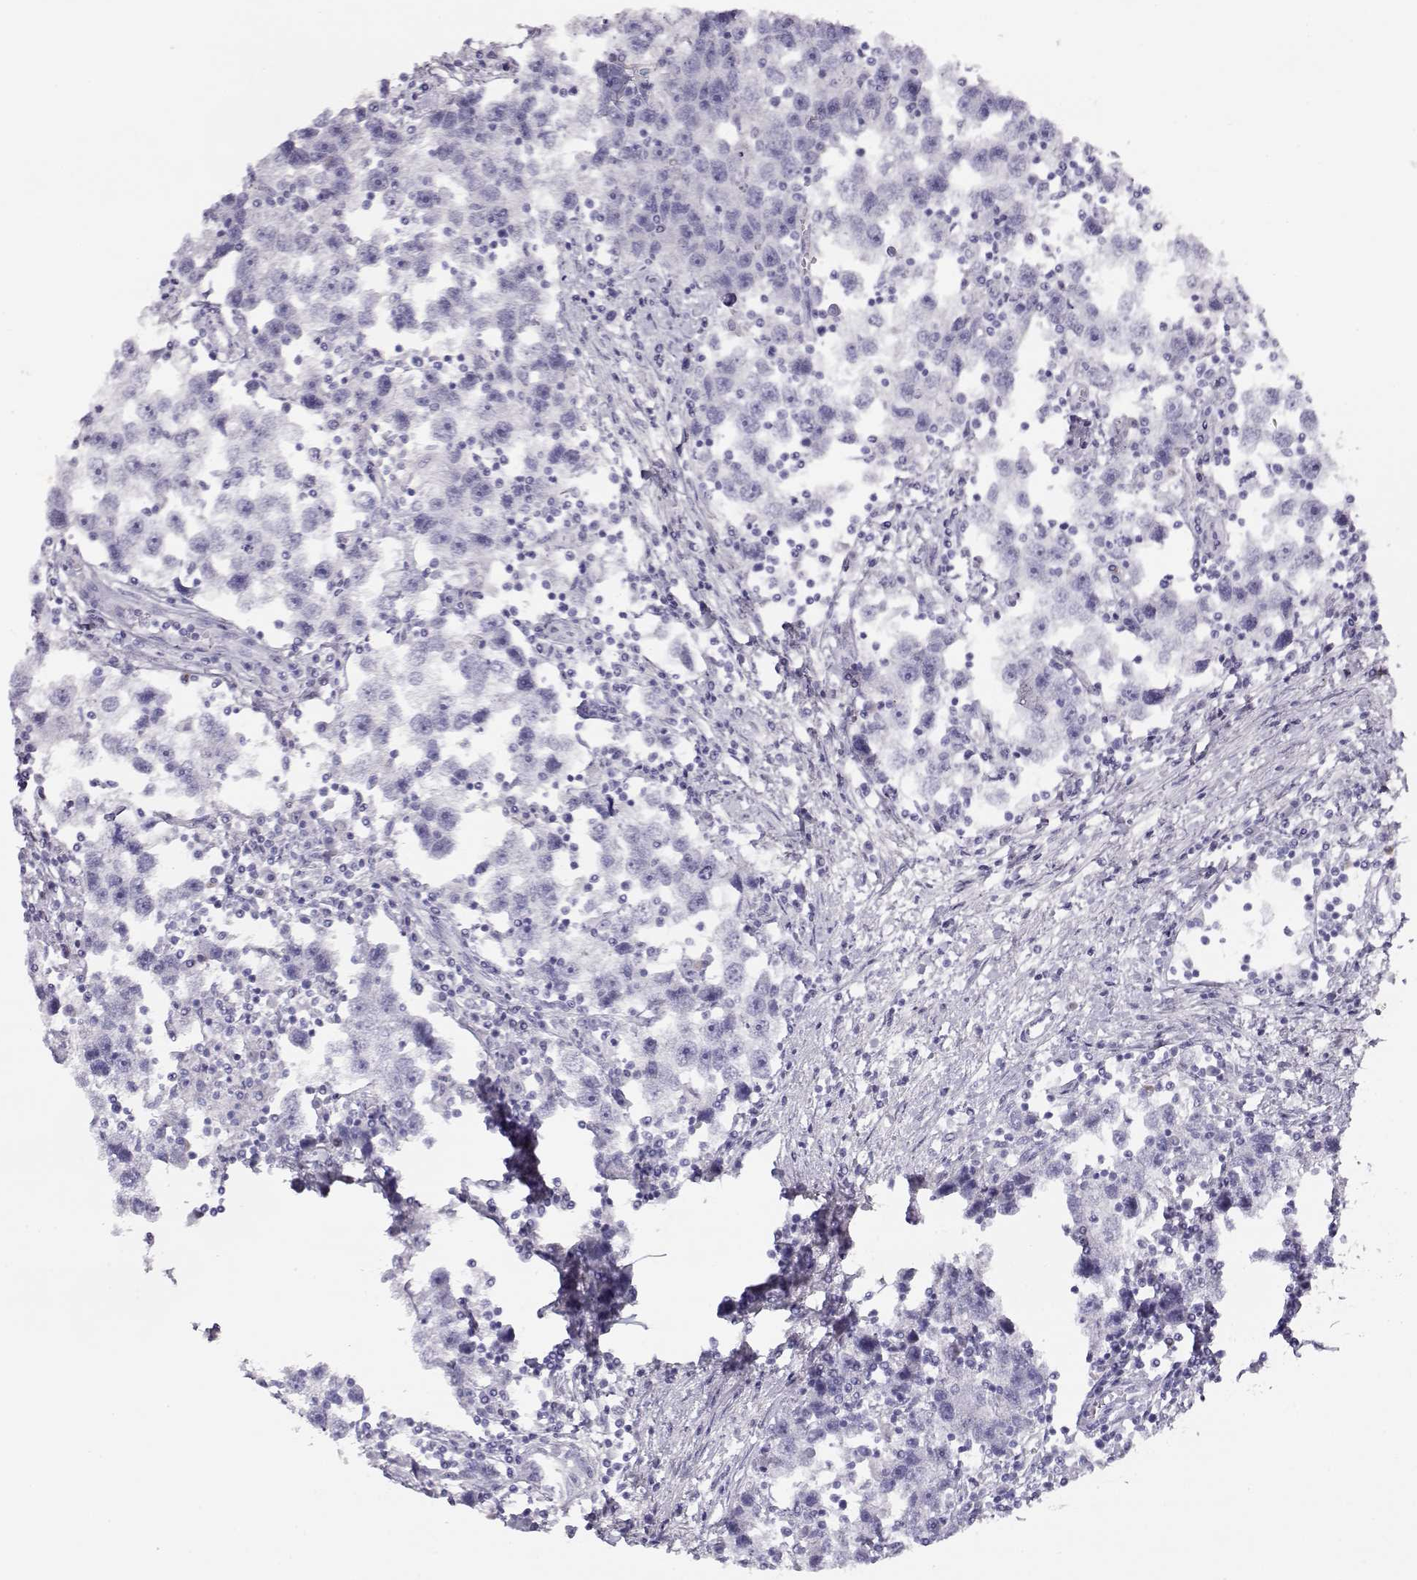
{"staining": {"intensity": "negative", "quantity": "none", "location": "none"}, "tissue": "testis cancer", "cell_type": "Tumor cells", "image_type": "cancer", "snomed": [{"axis": "morphology", "description": "Seminoma, NOS"}, {"axis": "topography", "description": "Testis"}], "caption": "High power microscopy micrograph of an immunohistochemistry photomicrograph of testis seminoma, revealing no significant positivity in tumor cells.", "gene": "CRX", "patient": {"sex": "male", "age": 30}}